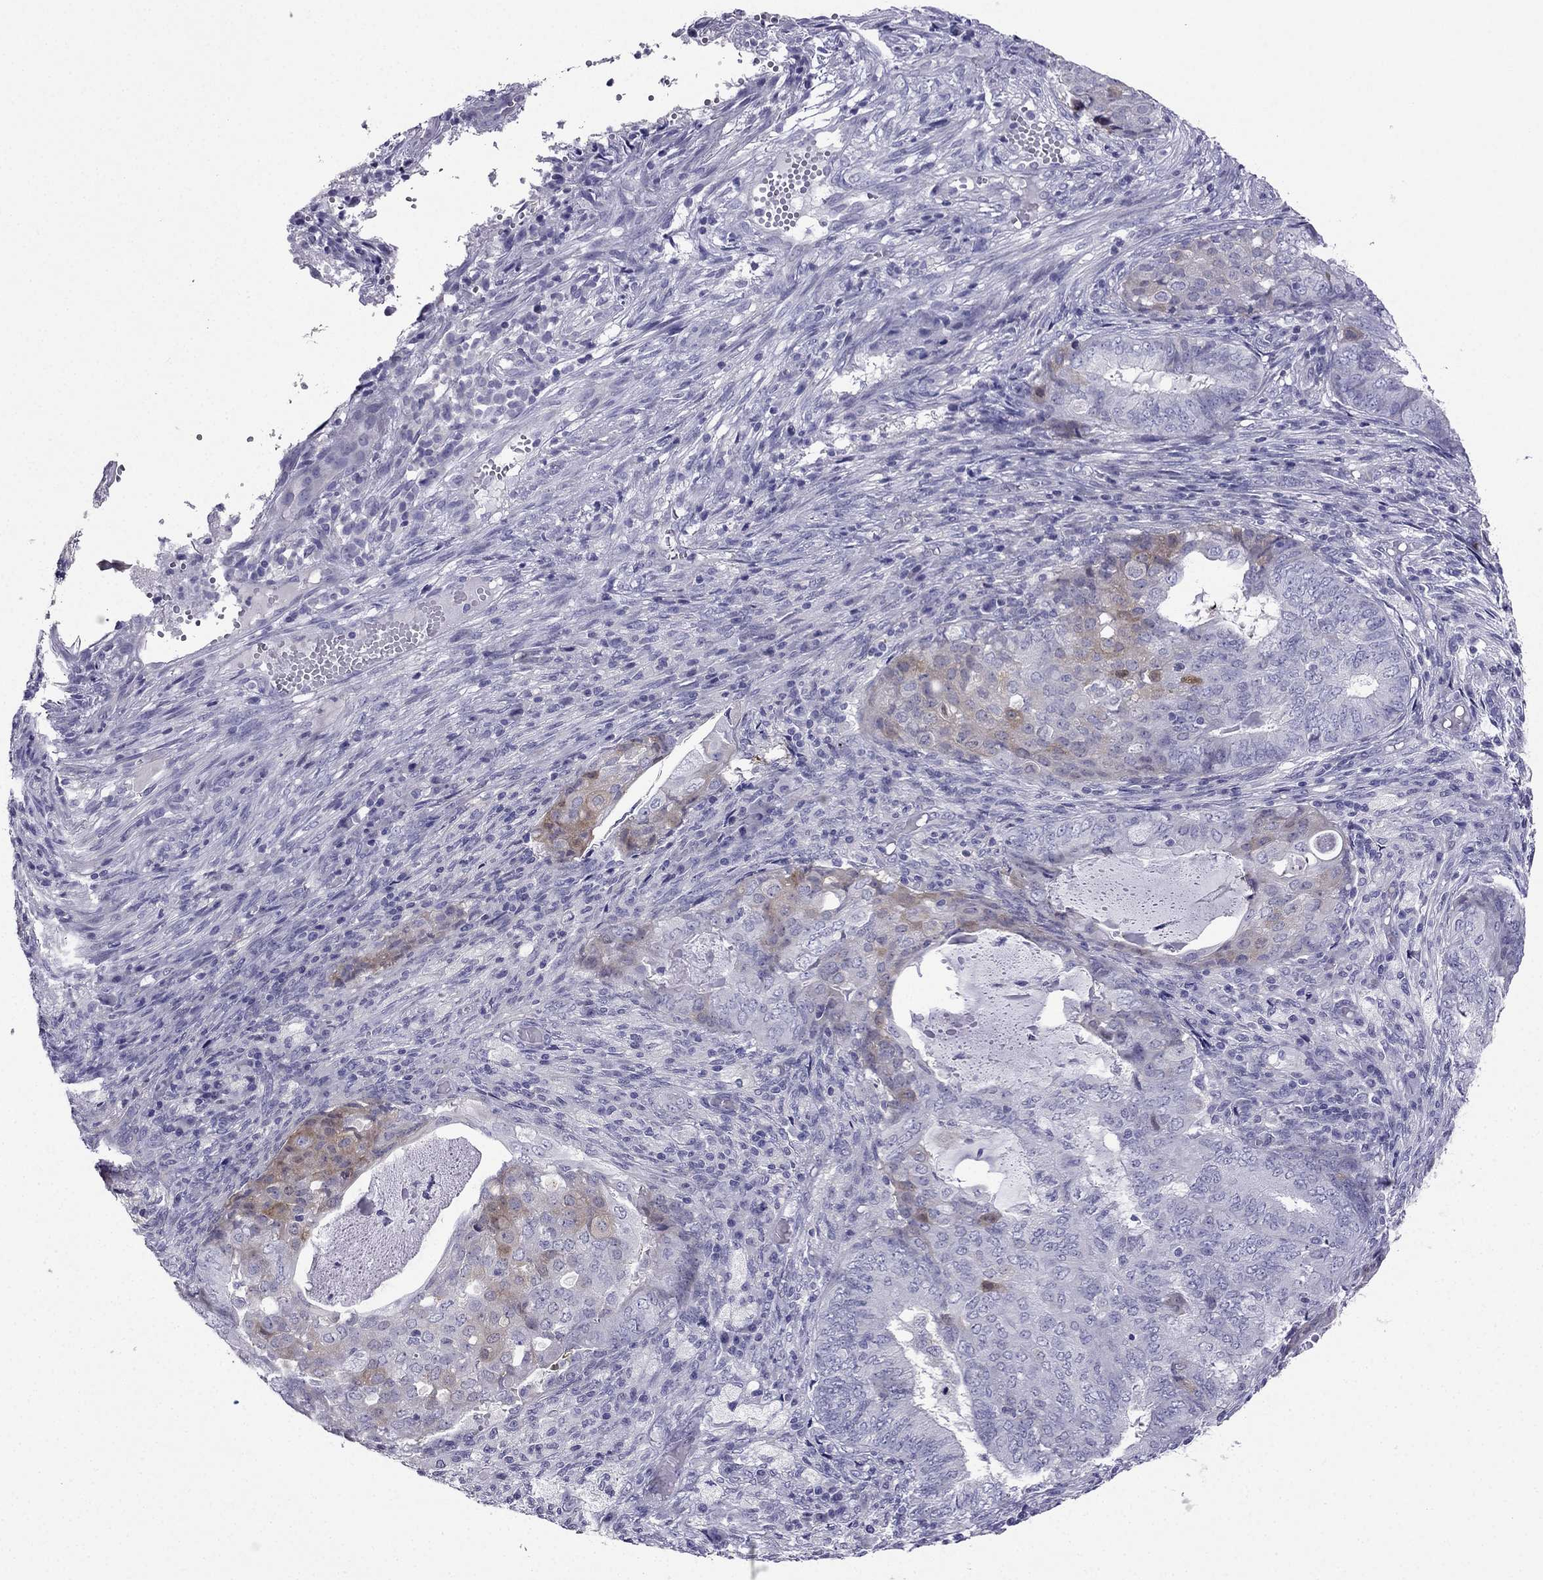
{"staining": {"intensity": "negative", "quantity": "none", "location": "none"}, "tissue": "endometrial cancer", "cell_type": "Tumor cells", "image_type": "cancer", "snomed": [{"axis": "morphology", "description": "Adenocarcinoma, NOS"}, {"axis": "topography", "description": "Endometrium"}], "caption": "The immunohistochemistry (IHC) photomicrograph has no significant expression in tumor cells of endometrial cancer tissue. (DAB immunohistochemistry (IHC) visualized using brightfield microscopy, high magnification).", "gene": "KCNJ10", "patient": {"sex": "female", "age": 62}}